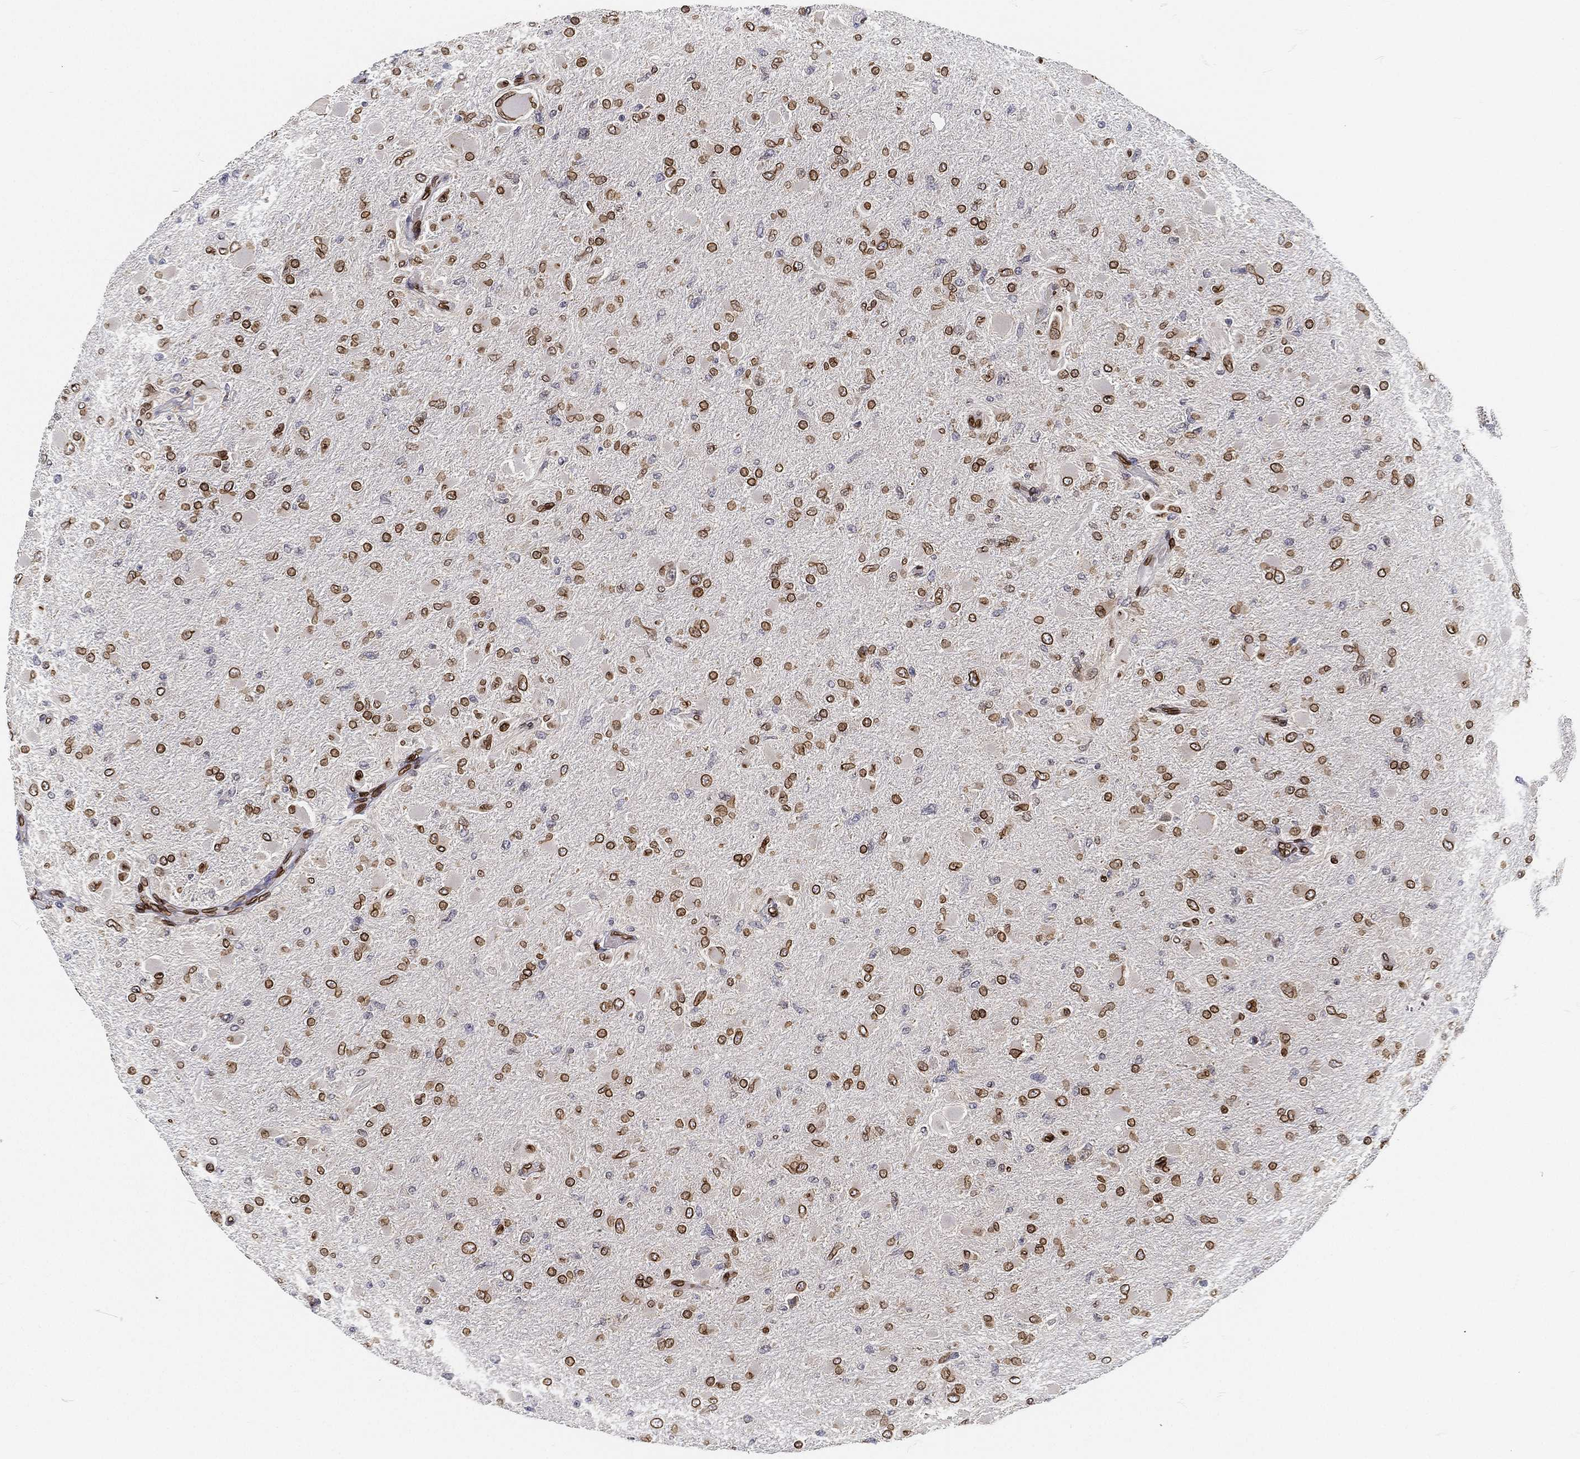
{"staining": {"intensity": "strong", "quantity": ">75%", "location": "cytoplasmic/membranous,nuclear"}, "tissue": "glioma", "cell_type": "Tumor cells", "image_type": "cancer", "snomed": [{"axis": "morphology", "description": "Glioma, malignant, High grade"}, {"axis": "topography", "description": "Cerebral cortex"}], "caption": "Tumor cells demonstrate high levels of strong cytoplasmic/membranous and nuclear expression in about >75% of cells in human malignant glioma (high-grade).", "gene": "PALB2", "patient": {"sex": "female", "age": 36}}